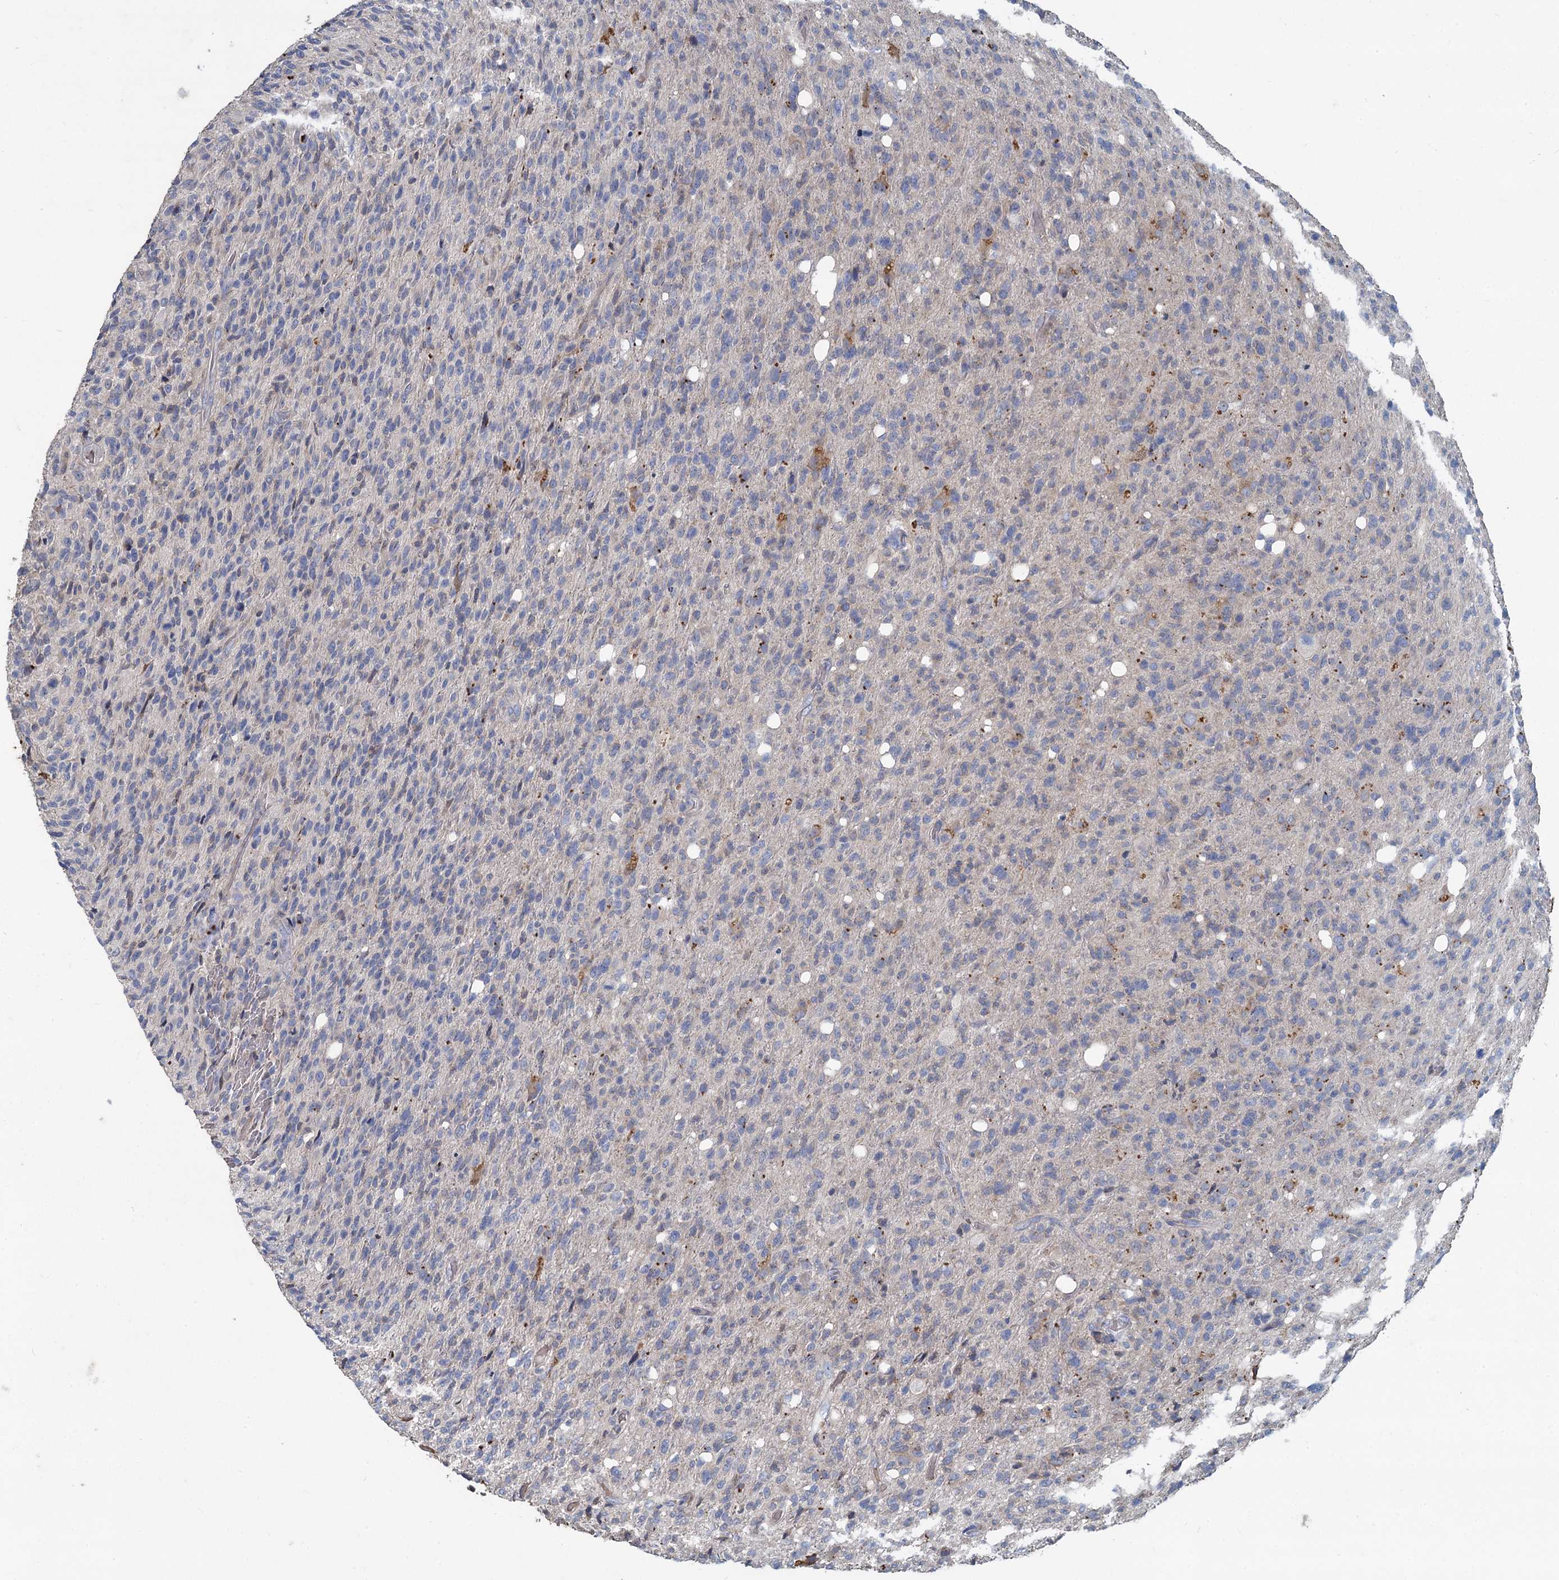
{"staining": {"intensity": "negative", "quantity": "none", "location": "none"}, "tissue": "glioma", "cell_type": "Tumor cells", "image_type": "cancer", "snomed": [{"axis": "morphology", "description": "Glioma, malignant, High grade"}, {"axis": "topography", "description": "Brain"}], "caption": "Glioma was stained to show a protein in brown. There is no significant expression in tumor cells. (Brightfield microscopy of DAB immunohistochemistry at high magnification).", "gene": "TCTN2", "patient": {"sex": "female", "age": 57}}